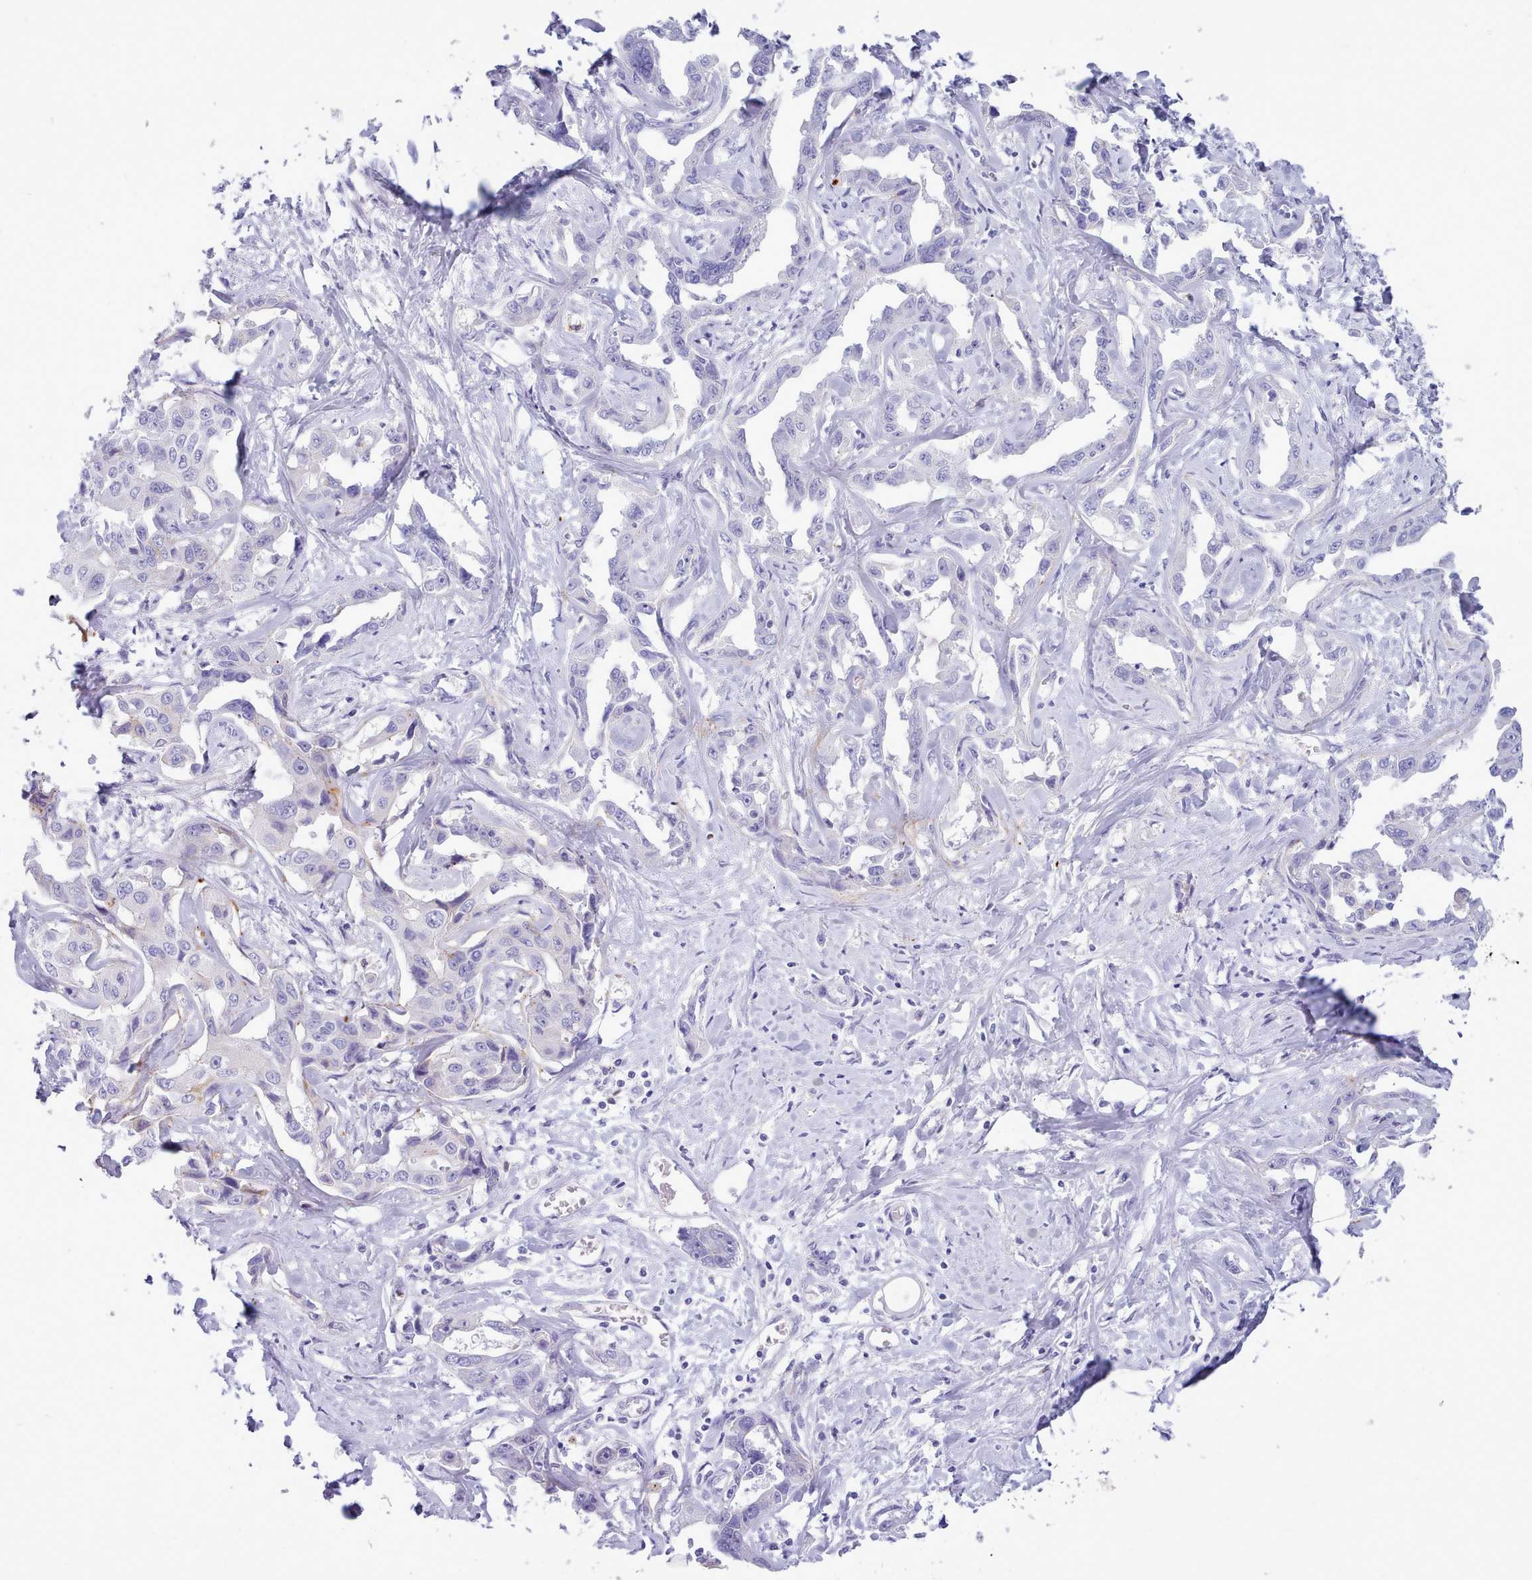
{"staining": {"intensity": "negative", "quantity": "none", "location": "none"}, "tissue": "liver cancer", "cell_type": "Tumor cells", "image_type": "cancer", "snomed": [{"axis": "morphology", "description": "Cholangiocarcinoma"}, {"axis": "topography", "description": "Liver"}], "caption": "The micrograph exhibits no staining of tumor cells in liver cancer (cholangiocarcinoma). Nuclei are stained in blue.", "gene": "NKX1-2", "patient": {"sex": "male", "age": 59}}